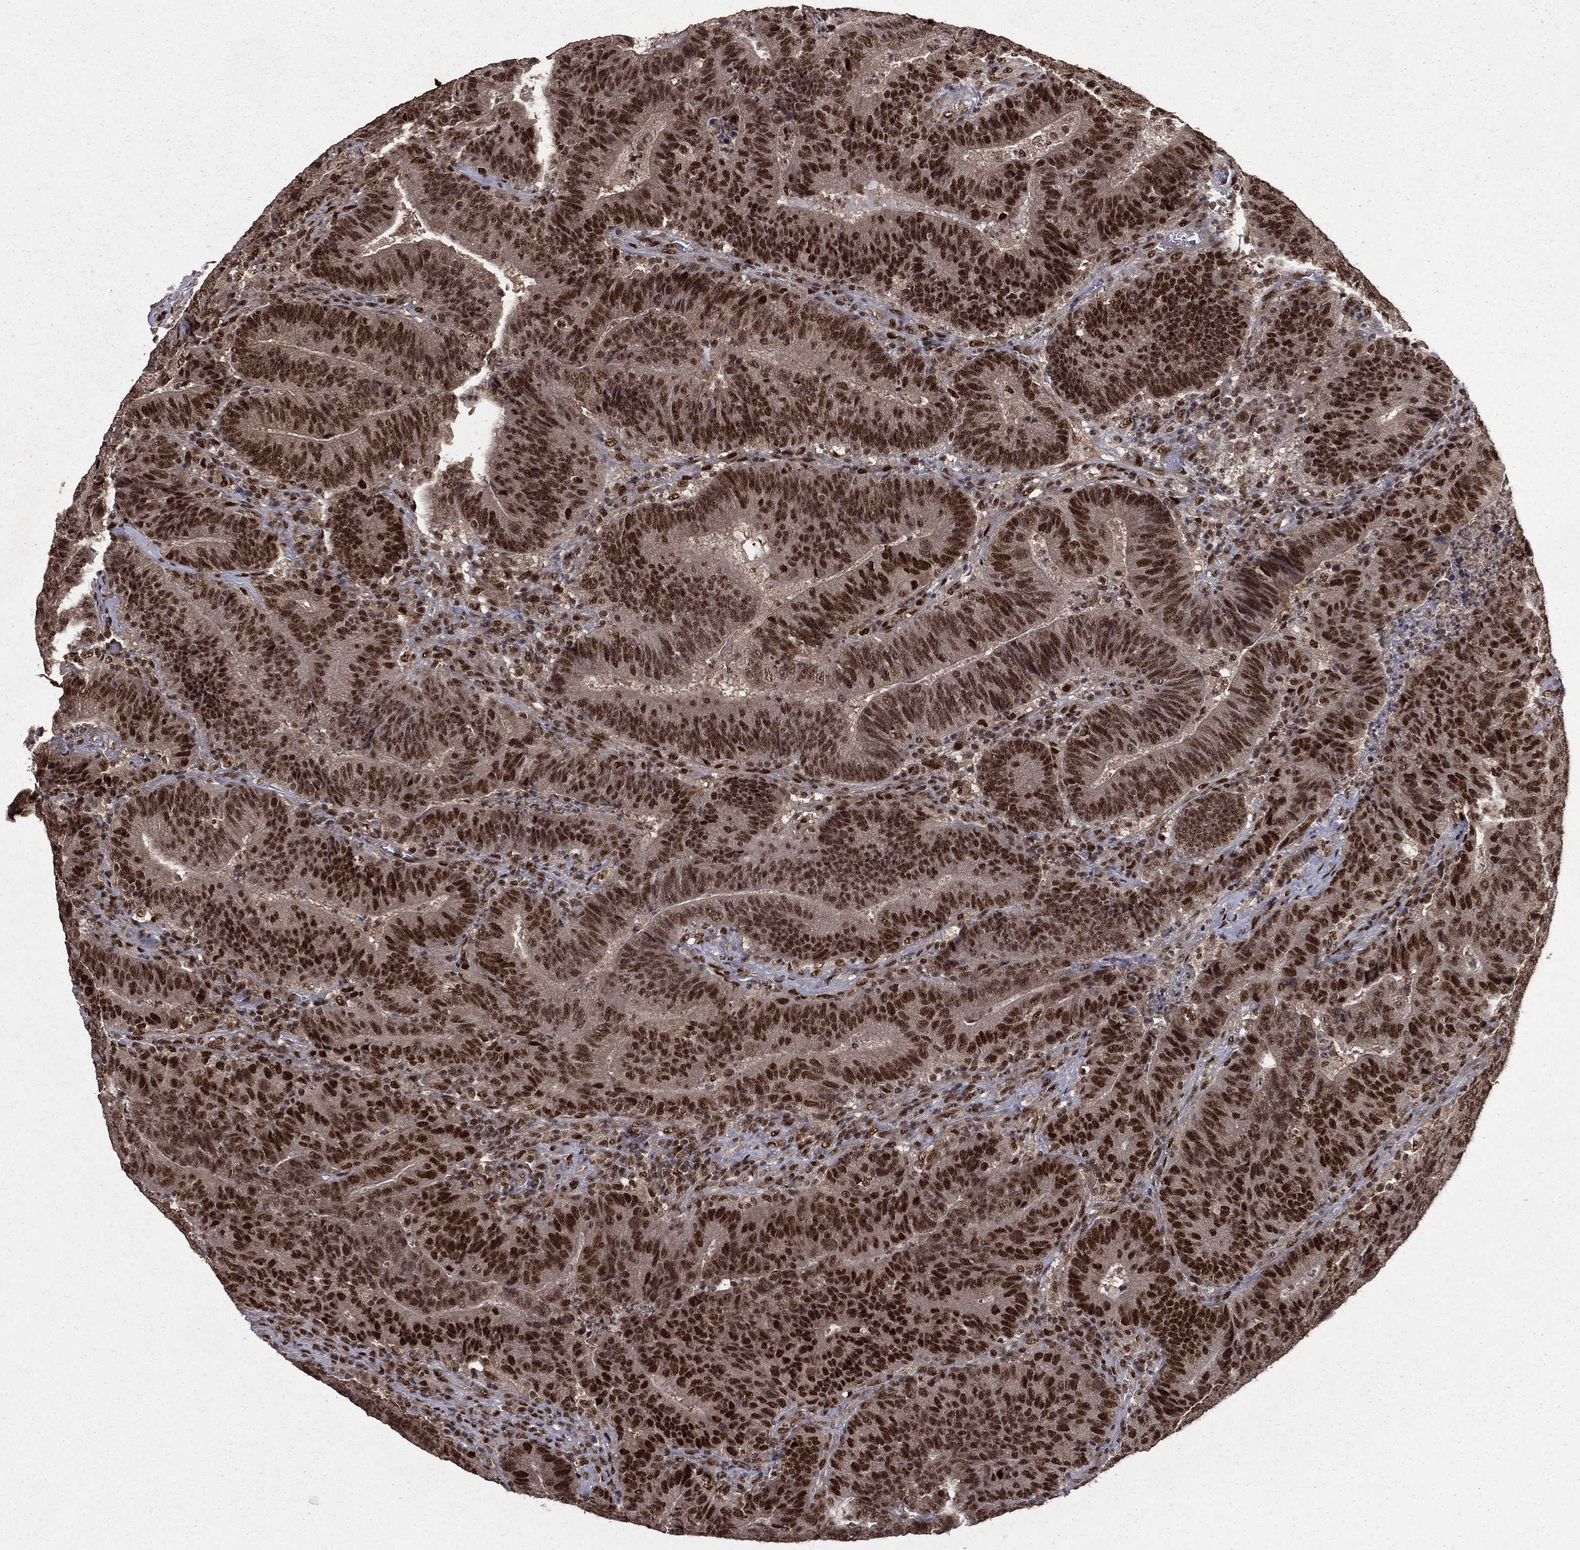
{"staining": {"intensity": "strong", "quantity": "25%-75%", "location": "nuclear"}, "tissue": "colorectal cancer", "cell_type": "Tumor cells", "image_type": "cancer", "snomed": [{"axis": "morphology", "description": "Adenocarcinoma, NOS"}, {"axis": "topography", "description": "Colon"}], "caption": "Immunohistochemical staining of adenocarcinoma (colorectal) reveals high levels of strong nuclear positivity in about 25%-75% of tumor cells. (DAB IHC, brown staining for protein, blue staining for nuclei).", "gene": "JMJD6", "patient": {"sex": "female", "age": 75}}